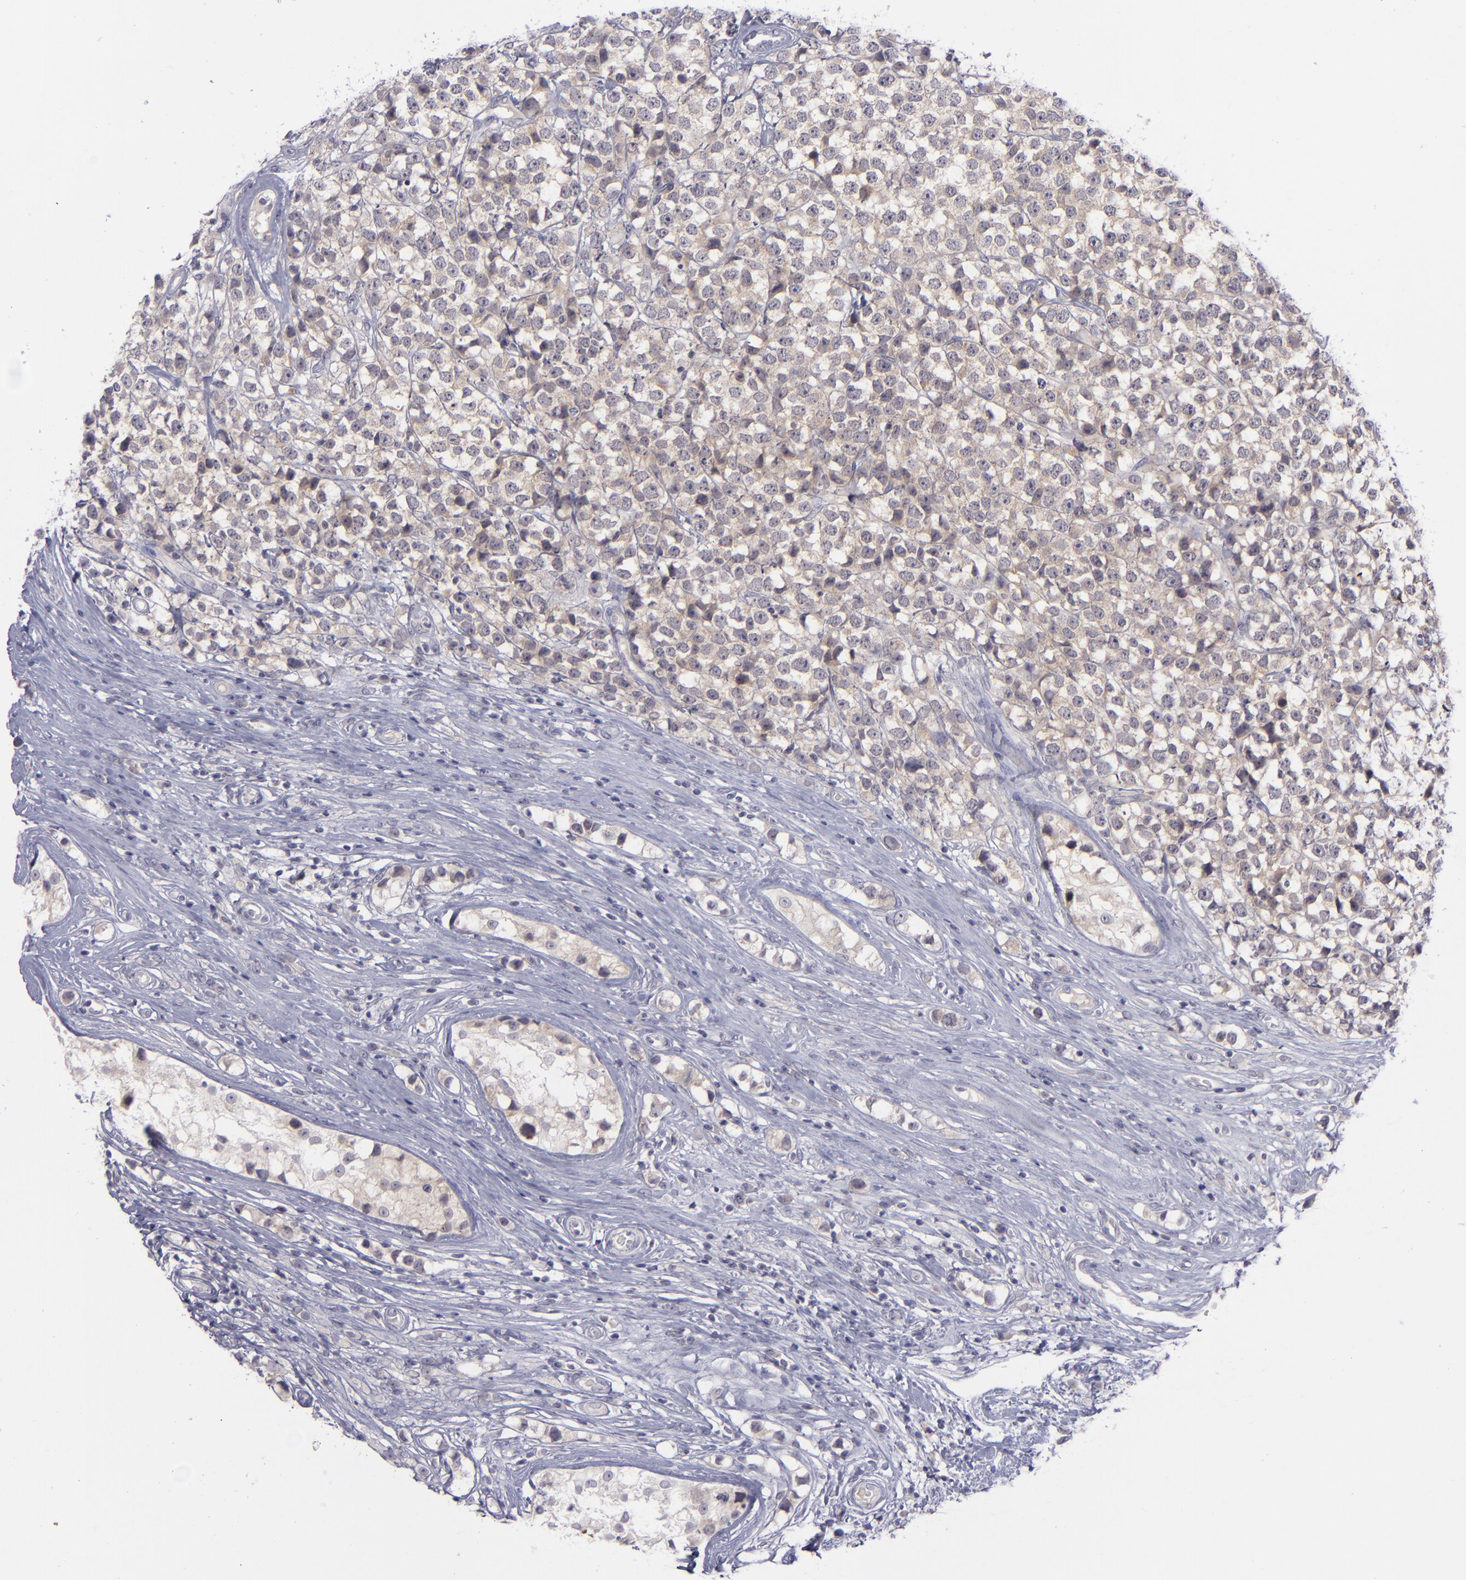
{"staining": {"intensity": "moderate", "quantity": "25%-75%", "location": "cytoplasmic/membranous"}, "tissue": "testis cancer", "cell_type": "Tumor cells", "image_type": "cancer", "snomed": [{"axis": "morphology", "description": "Seminoma, NOS"}, {"axis": "topography", "description": "Testis"}], "caption": "Immunohistochemical staining of testis seminoma exhibits moderate cytoplasmic/membranous protein expression in about 25%-75% of tumor cells.", "gene": "EVPL", "patient": {"sex": "male", "age": 25}}